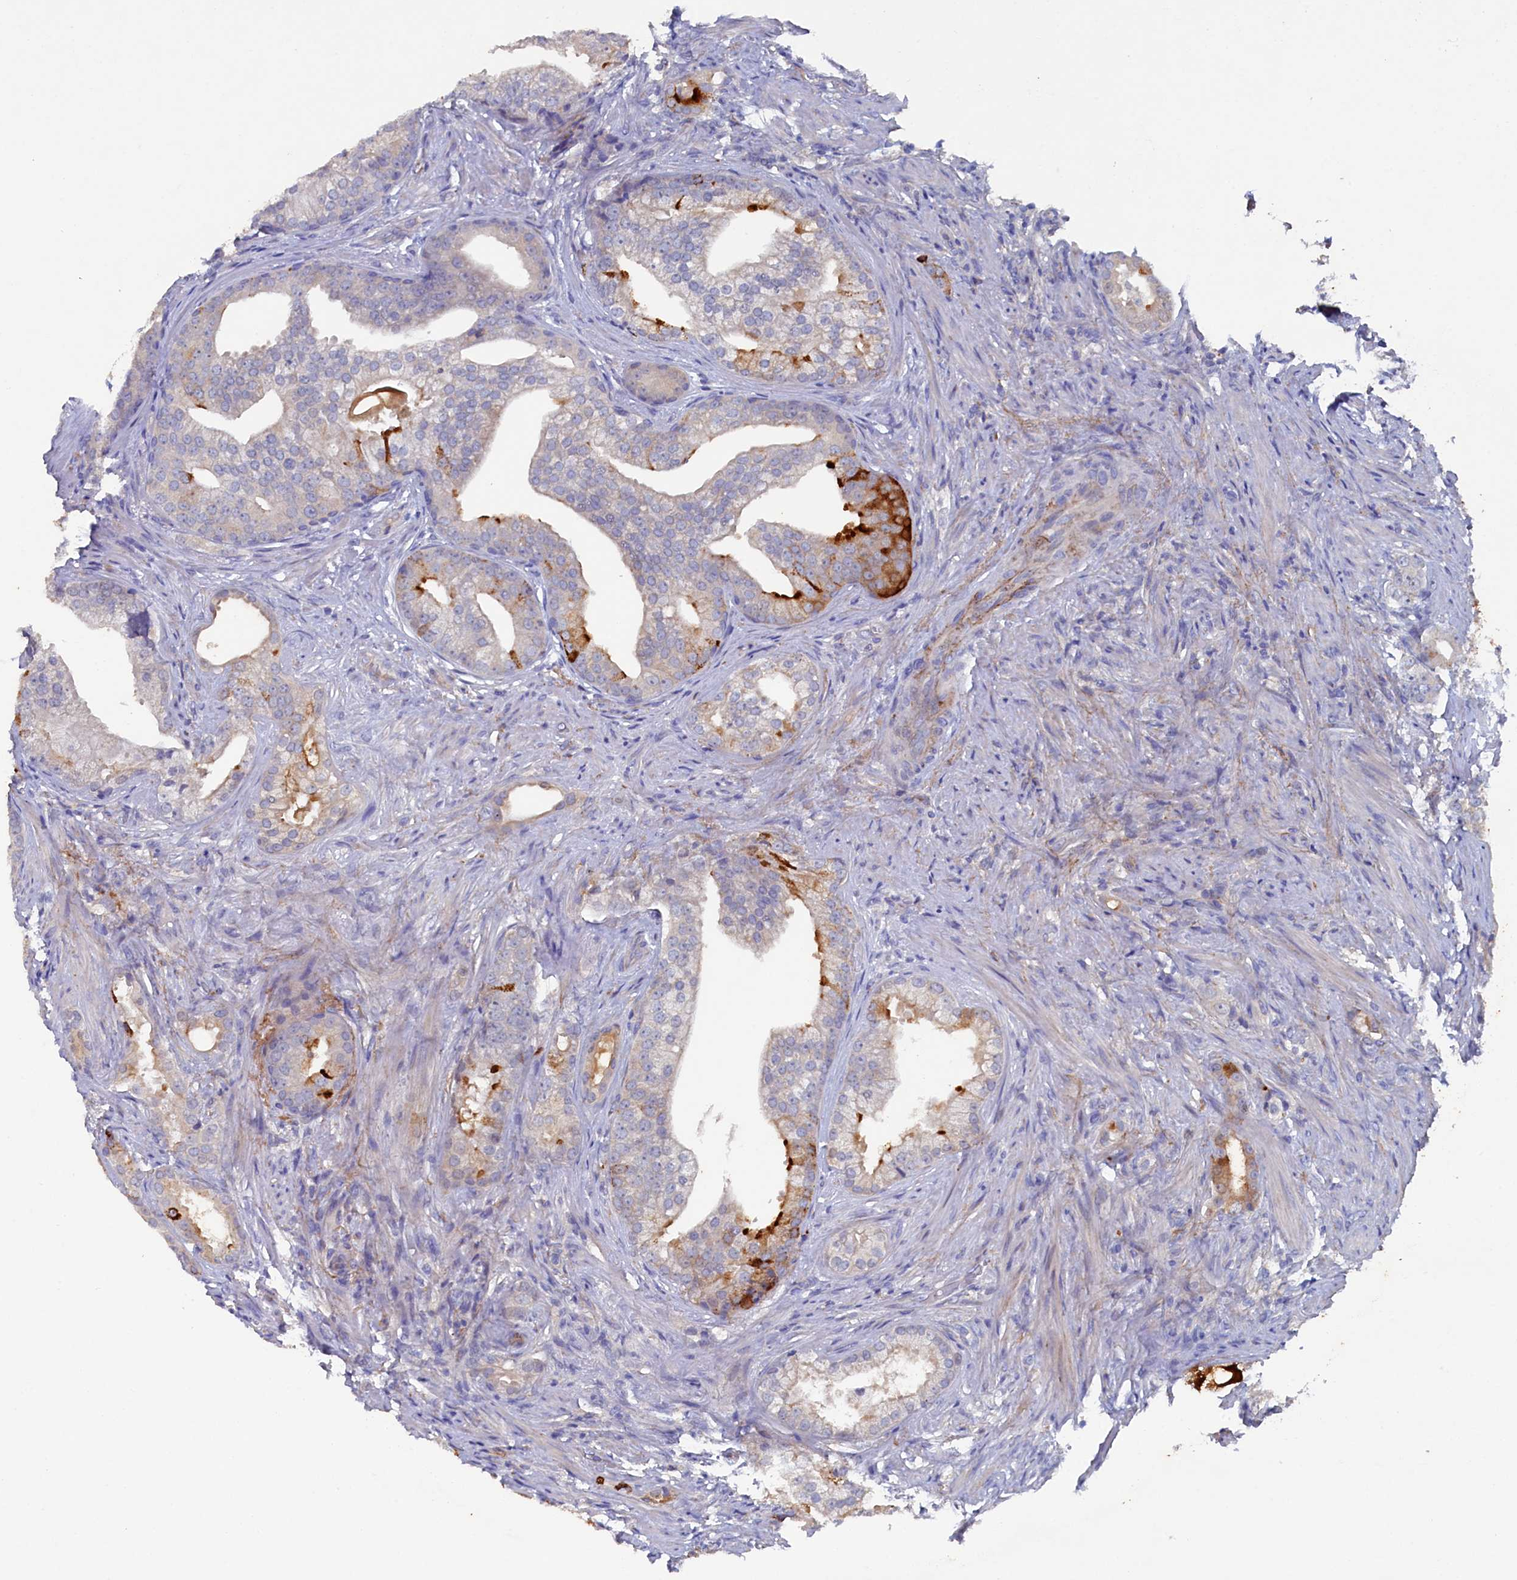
{"staining": {"intensity": "moderate", "quantity": "<25%", "location": "cytoplasmic/membranous"}, "tissue": "prostate cancer", "cell_type": "Tumor cells", "image_type": "cancer", "snomed": [{"axis": "morphology", "description": "Adenocarcinoma, Low grade"}, {"axis": "topography", "description": "Prostate"}], "caption": "A micrograph showing moderate cytoplasmic/membranous staining in approximately <25% of tumor cells in prostate cancer, as visualized by brown immunohistochemical staining.", "gene": "CBLIF", "patient": {"sex": "male", "age": 71}}